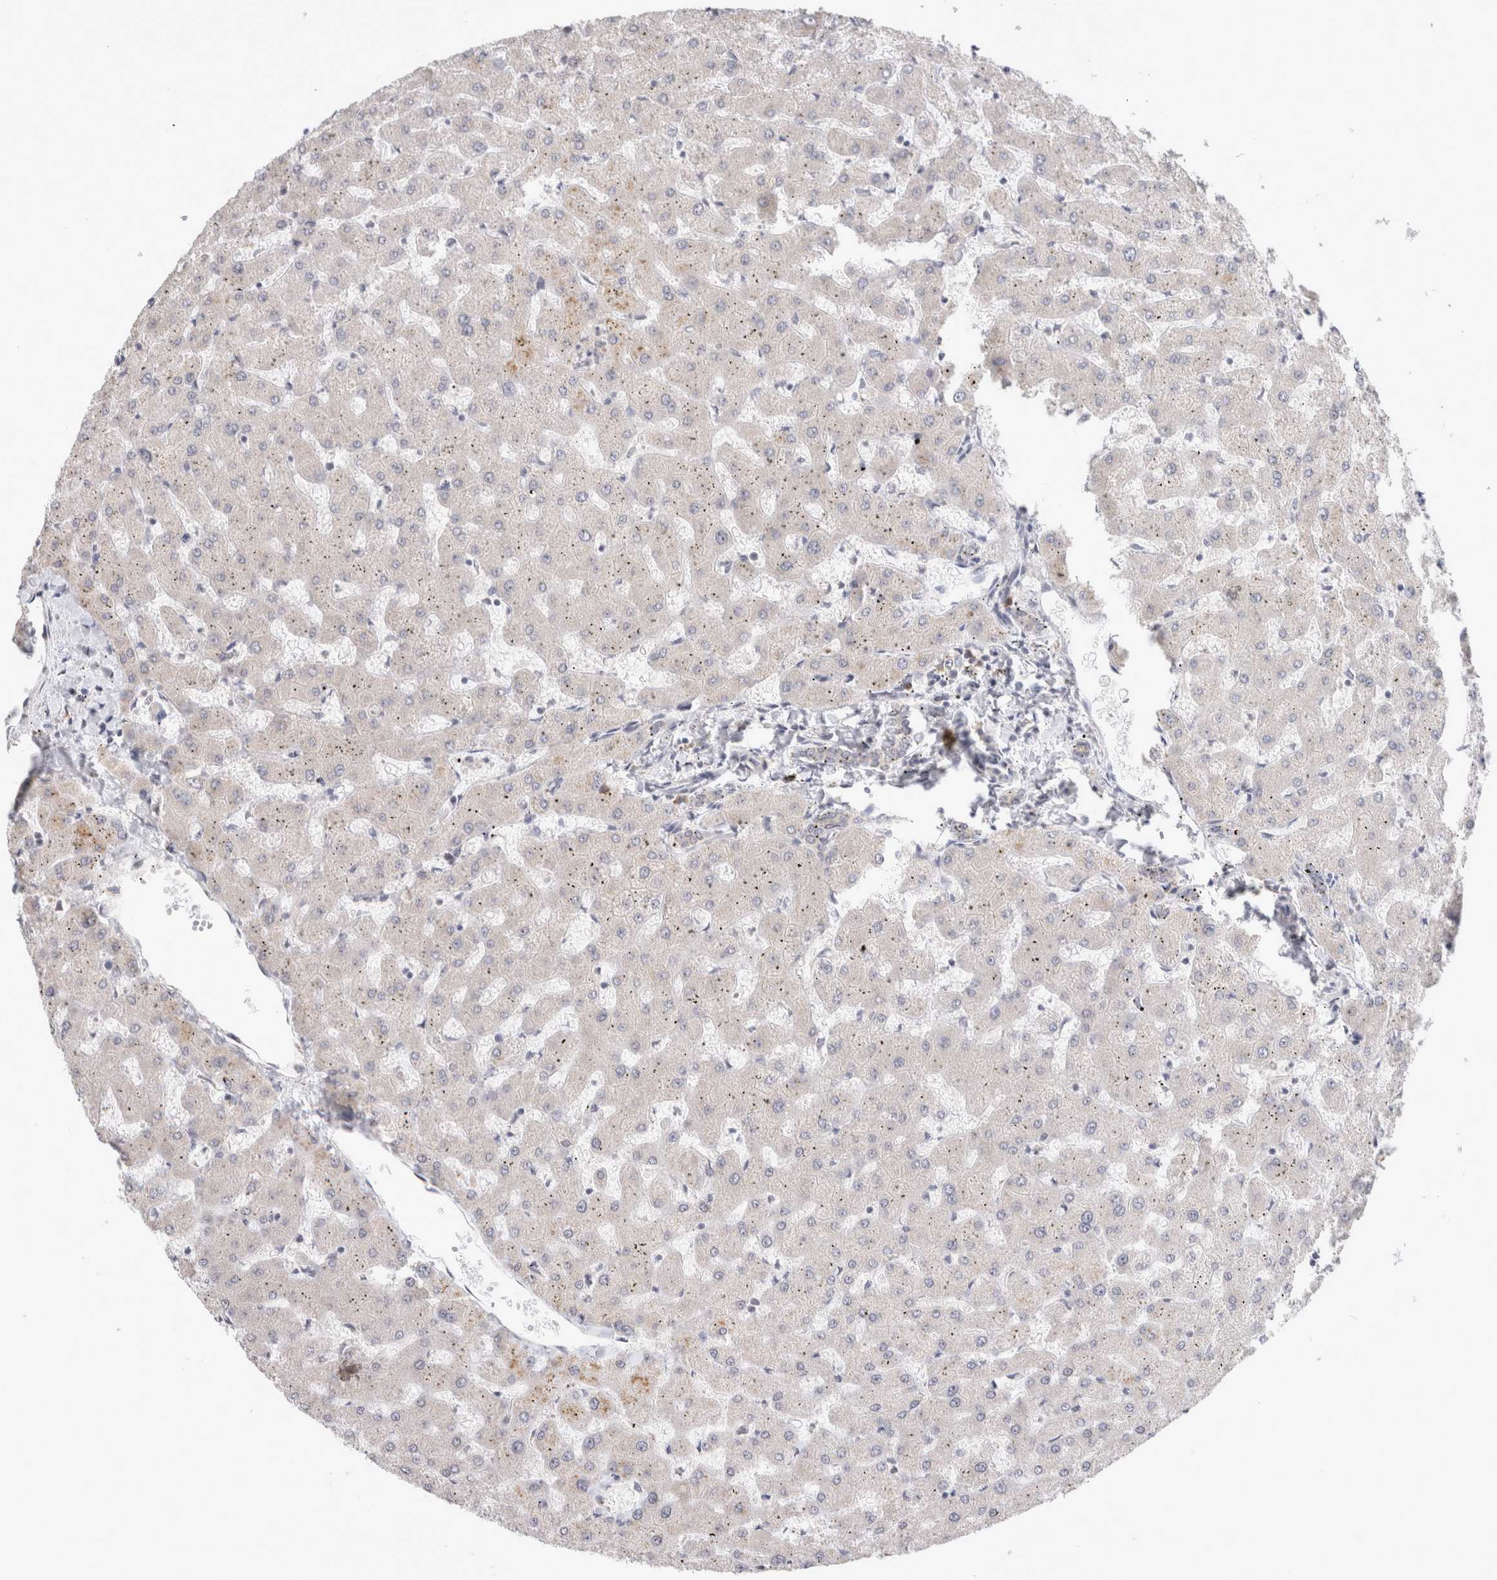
{"staining": {"intensity": "negative", "quantity": "none", "location": "none"}, "tissue": "liver", "cell_type": "Cholangiocytes", "image_type": "normal", "snomed": [{"axis": "morphology", "description": "Normal tissue, NOS"}, {"axis": "topography", "description": "Liver"}], "caption": "This is a micrograph of immunohistochemistry (IHC) staining of benign liver, which shows no staining in cholangiocytes. (Brightfield microscopy of DAB (3,3'-diaminobenzidine) immunohistochemistry at high magnification).", "gene": "NEDD4L", "patient": {"sex": "female", "age": 63}}